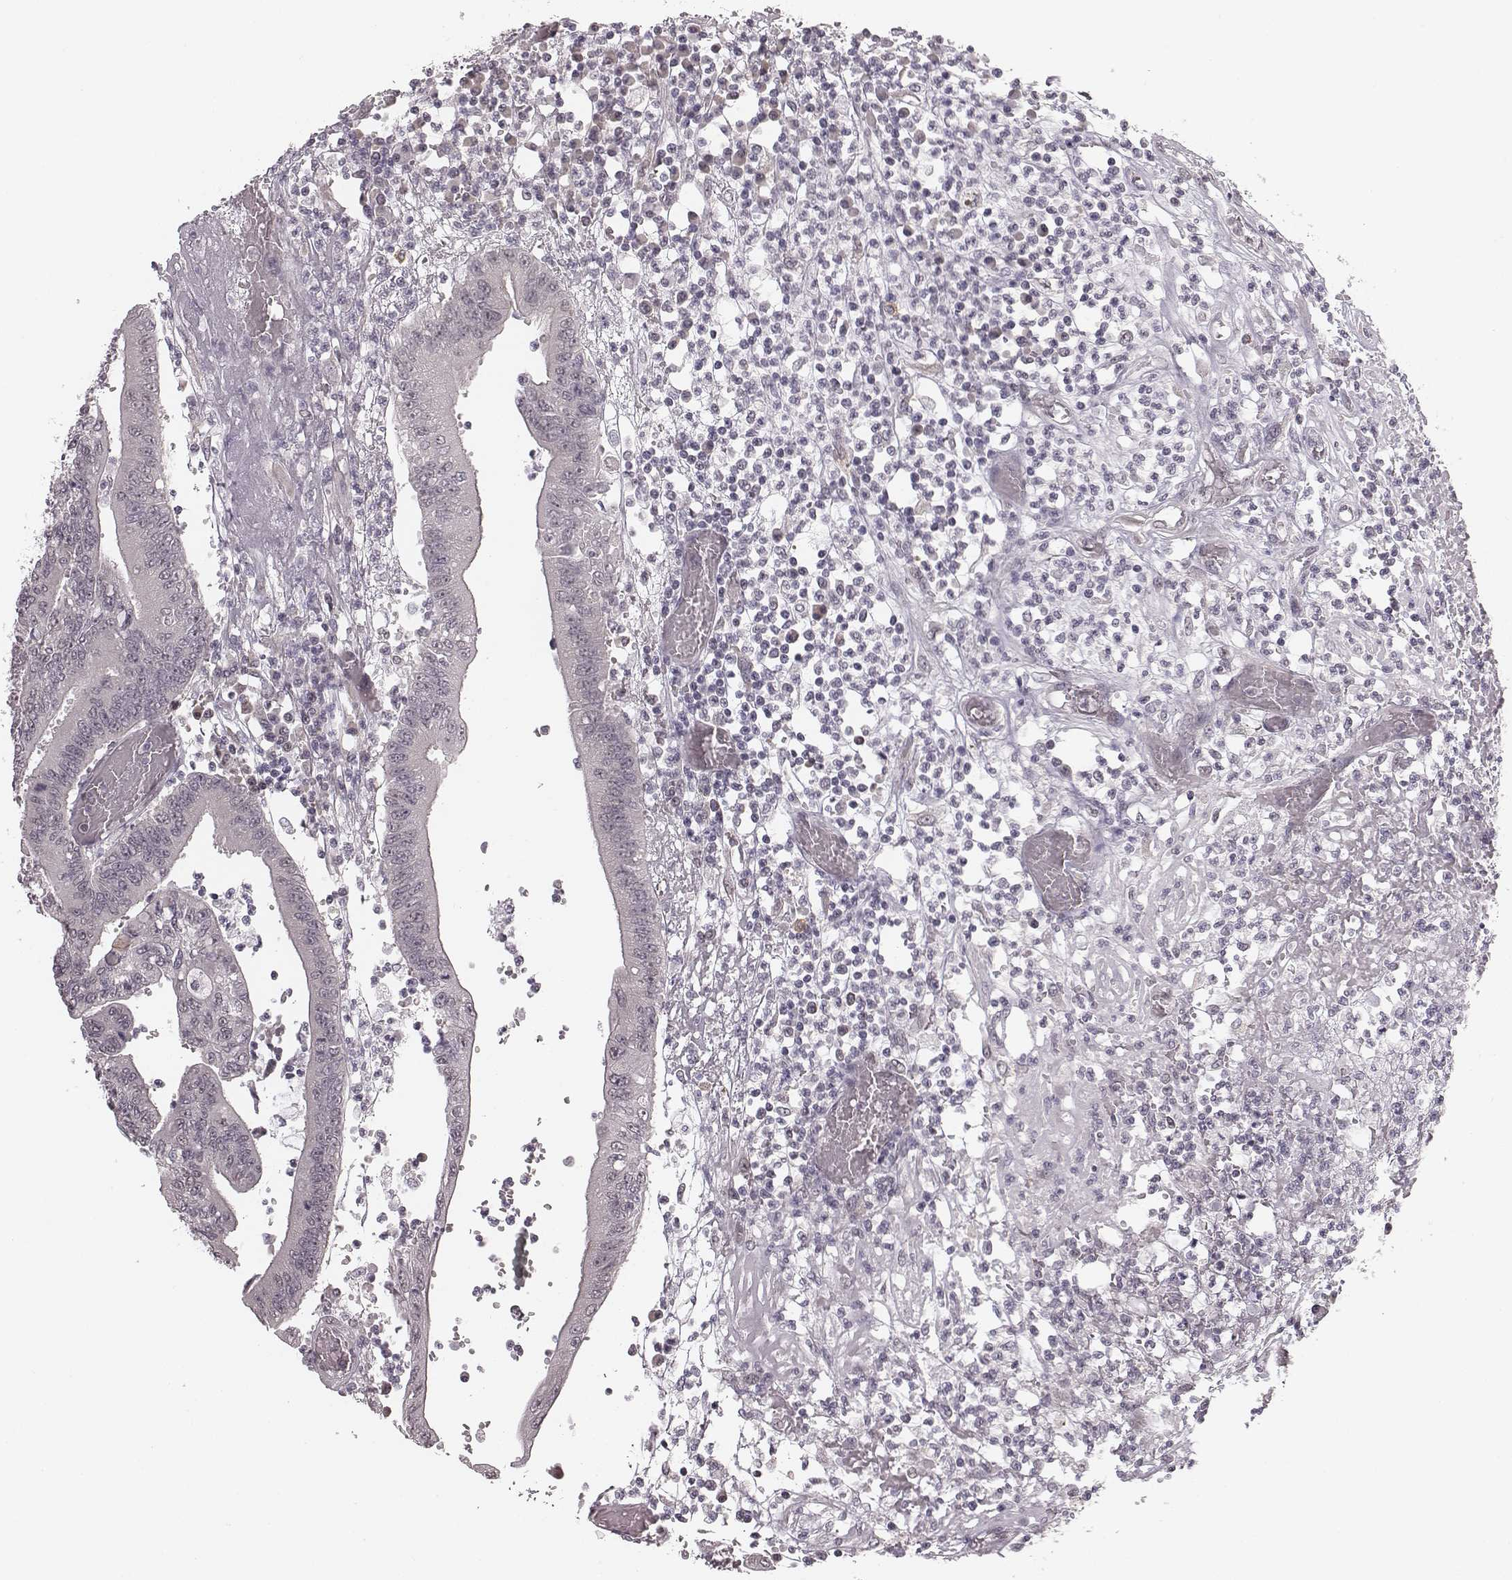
{"staining": {"intensity": "negative", "quantity": "none", "location": "none"}, "tissue": "colorectal cancer", "cell_type": "Tumor cells", "image_type": "cancer", "snomed": [{"axis": "morphology", "description": "Adenocarcinoma, NOS"}, {"axis": "topography", "description": "Rectum"}], "caption": "An image of colorectal cancer stained for a protein exhibits no brown staining in tumor cells.", "gene": "RPGRIP1", "patient": {"sex": "male", "age": 54}}